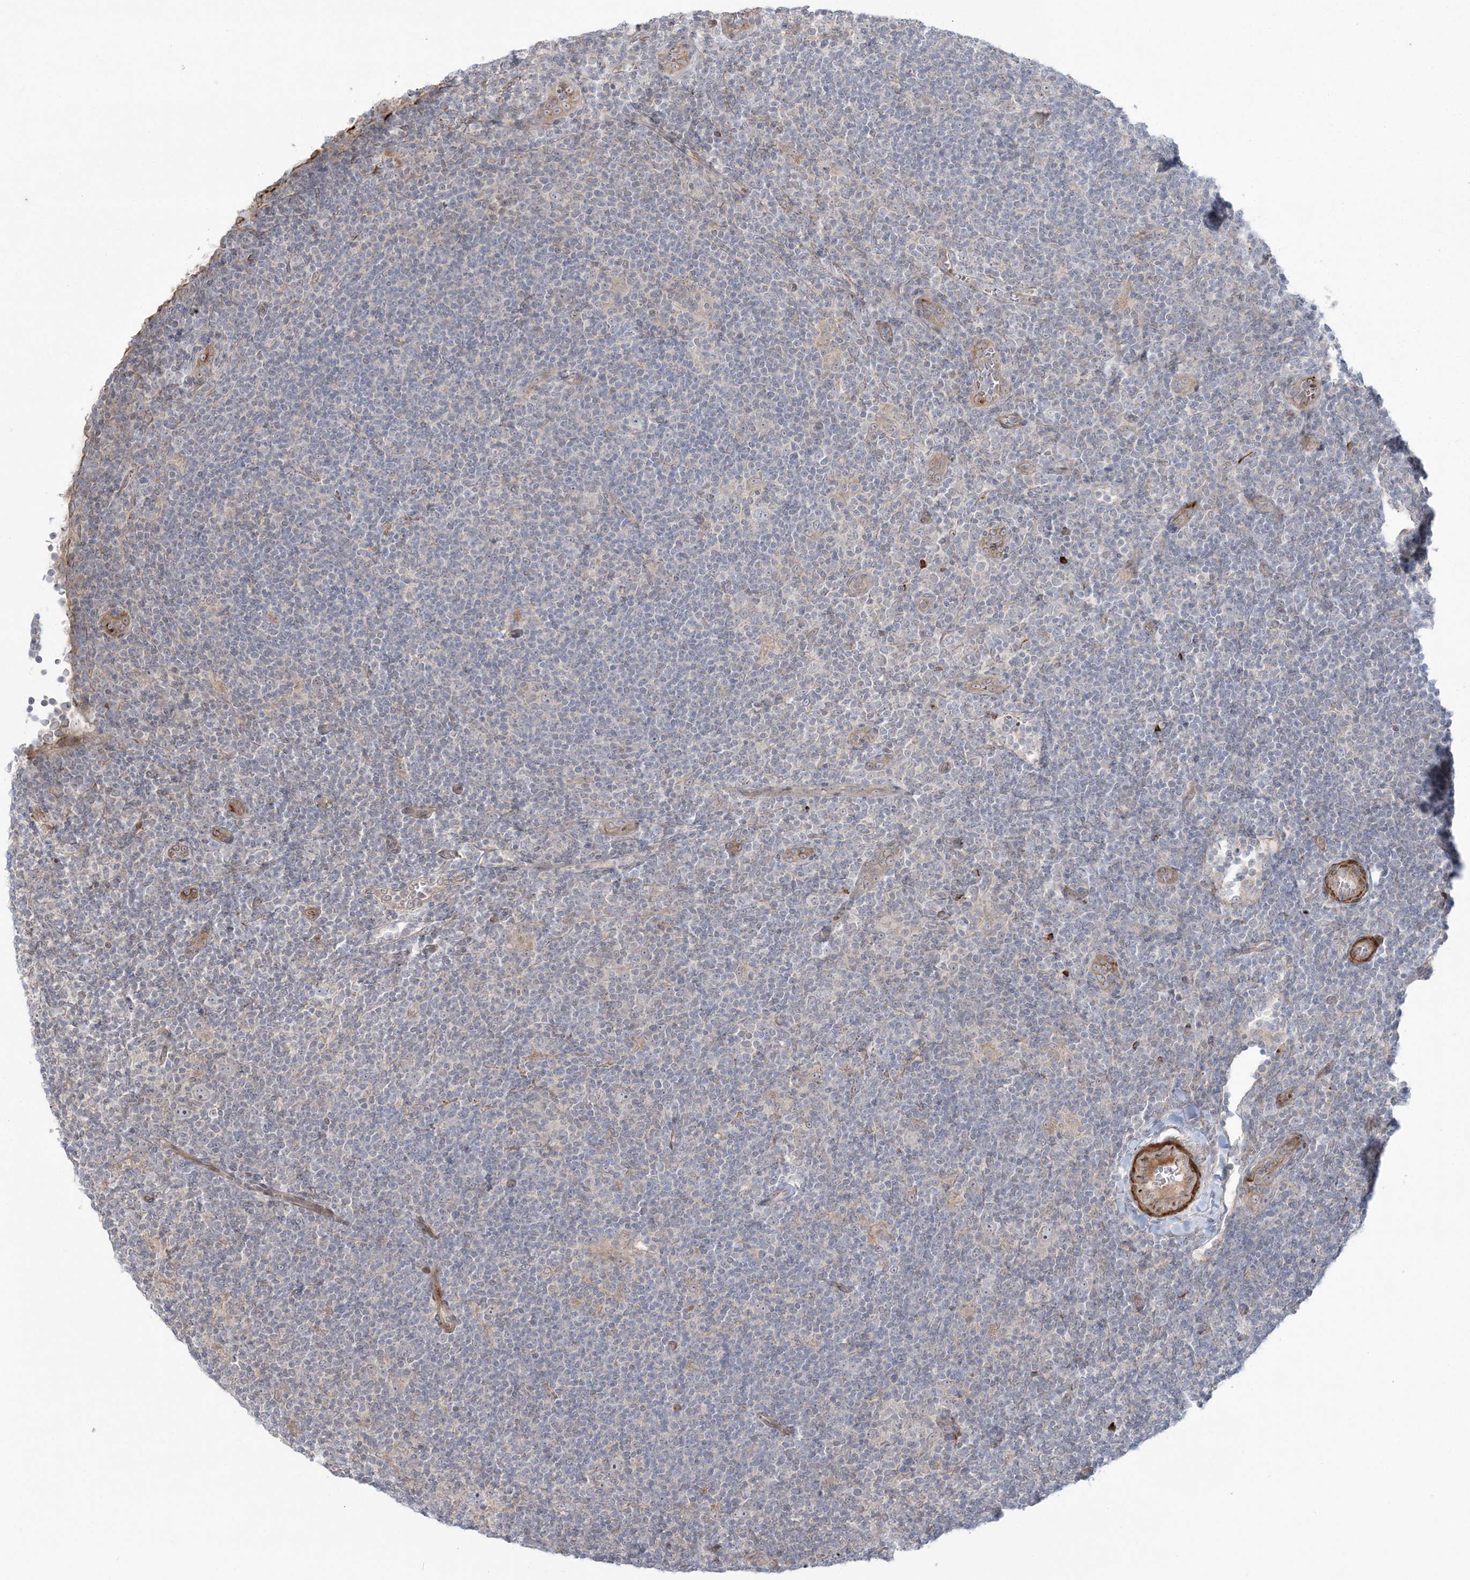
{"staining": {"intensity": "negative", "quantity": "none", "location": "none"}, "tissue": "lymphoma", "cell_type": "Tumor cells", "image_type": "cancer", "snomed": [{"axis": "morphology", "description": "Hodgkin's disease, NOS"}, {"axis": "topography", "description": "Lymph node"}], "caption": "A photomicrograph of human lymphoma is negative for staining in tumor cells.", "gene": "NUDT9", "patient": {"sex": "female", "age": 57}}